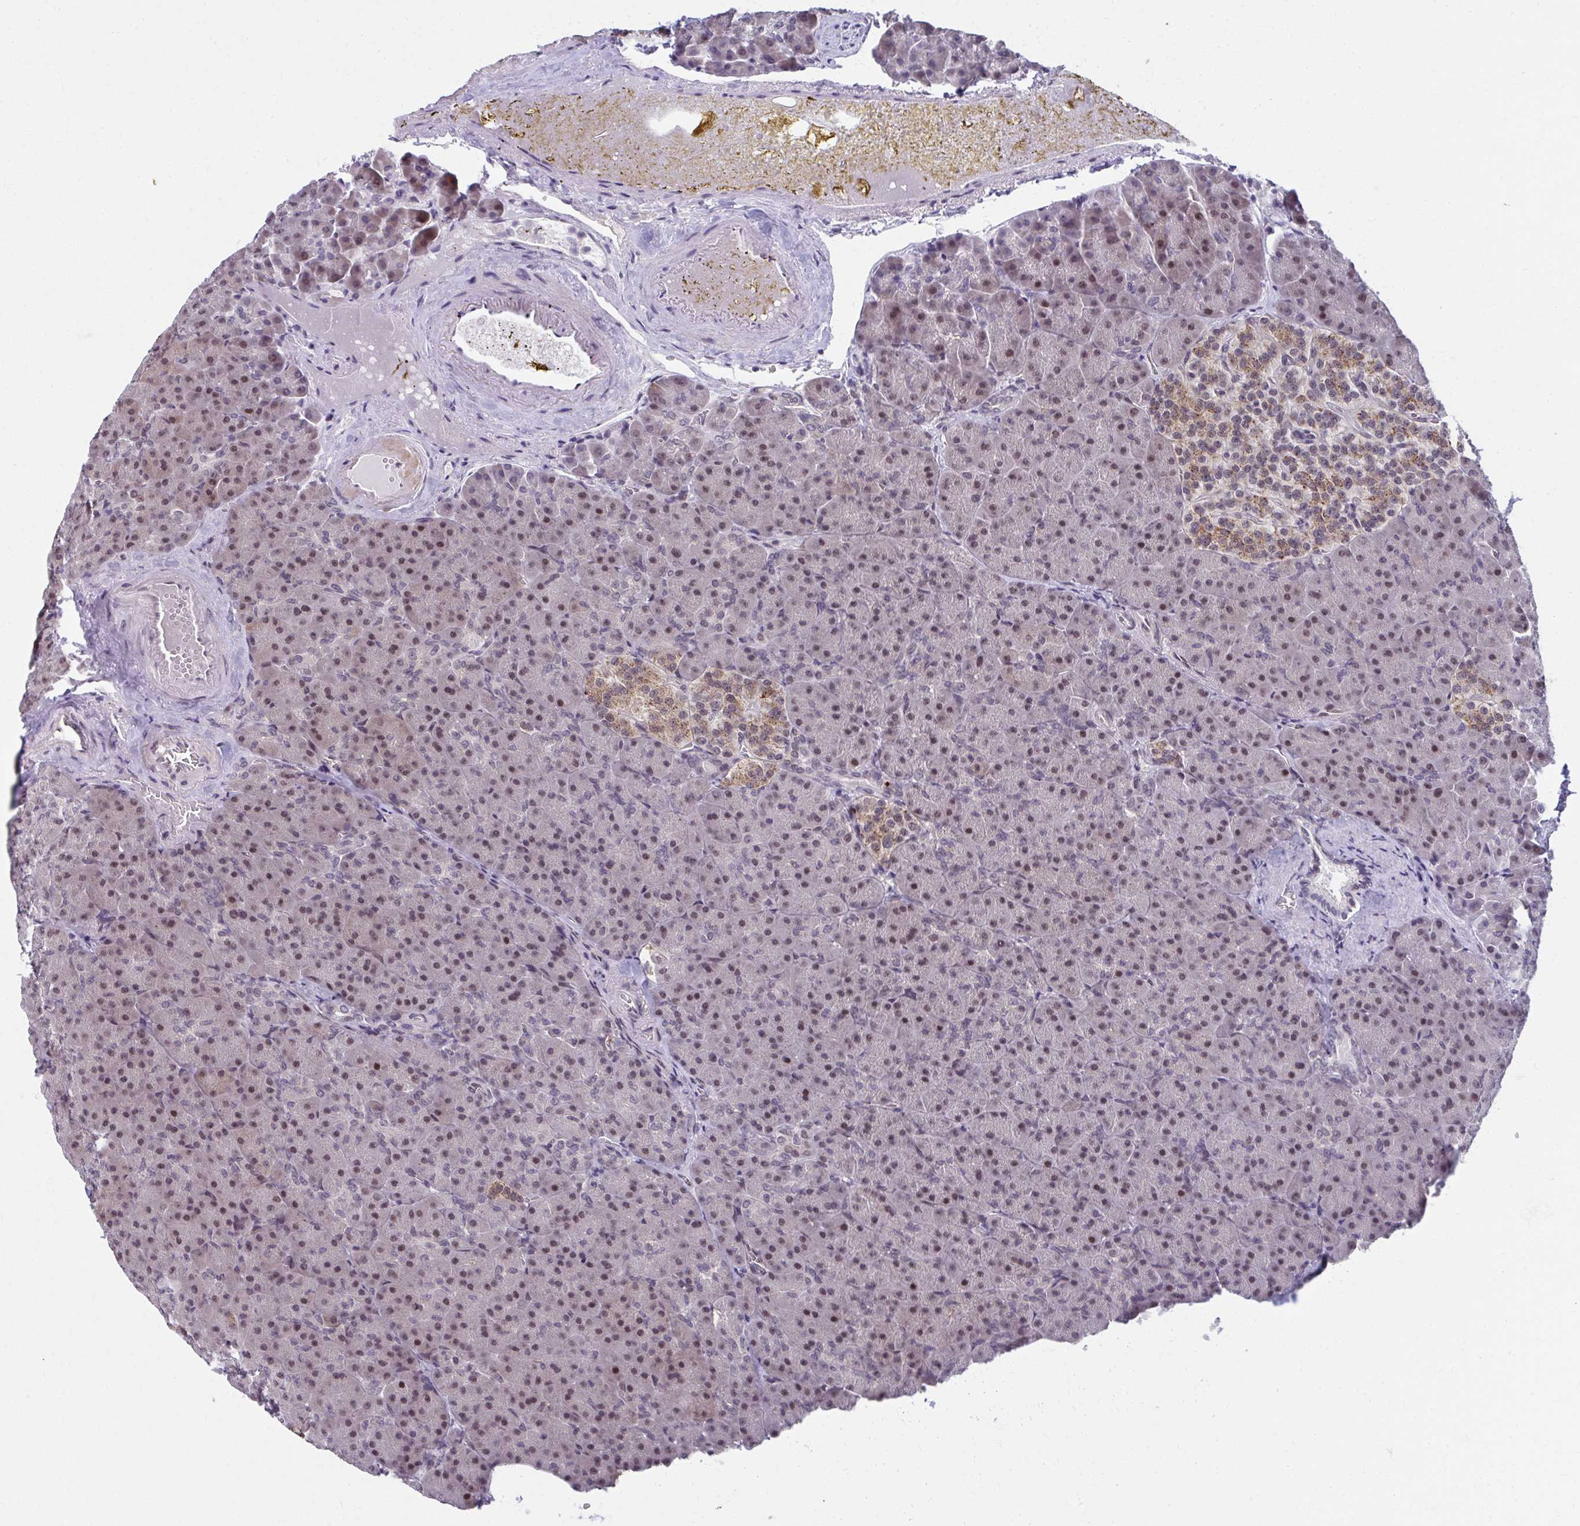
{"staining": {"intensity": "moderate", "quantity": "25%-75%", "location": "nuclear"}, "tissue": "pancreas", "cell_type": "Exocrine glandular cells", "image_type": "normal", "snomed": [{"axis": "morphology", "description": "Normal tissue, NOS"}, {"axis": "topography", "description": "Pancreas"}], "caption": "Immunohistochemistry of unremarkable human pancreas shows medium levels of moderate nuclear positivity in approximately 25%-75% of exocrine glandular cells. (Brightfield microscopy of DAB IHC at high magnification).", "gene": "SETBP1", "patient": {"sex": "female", "age": 74}}